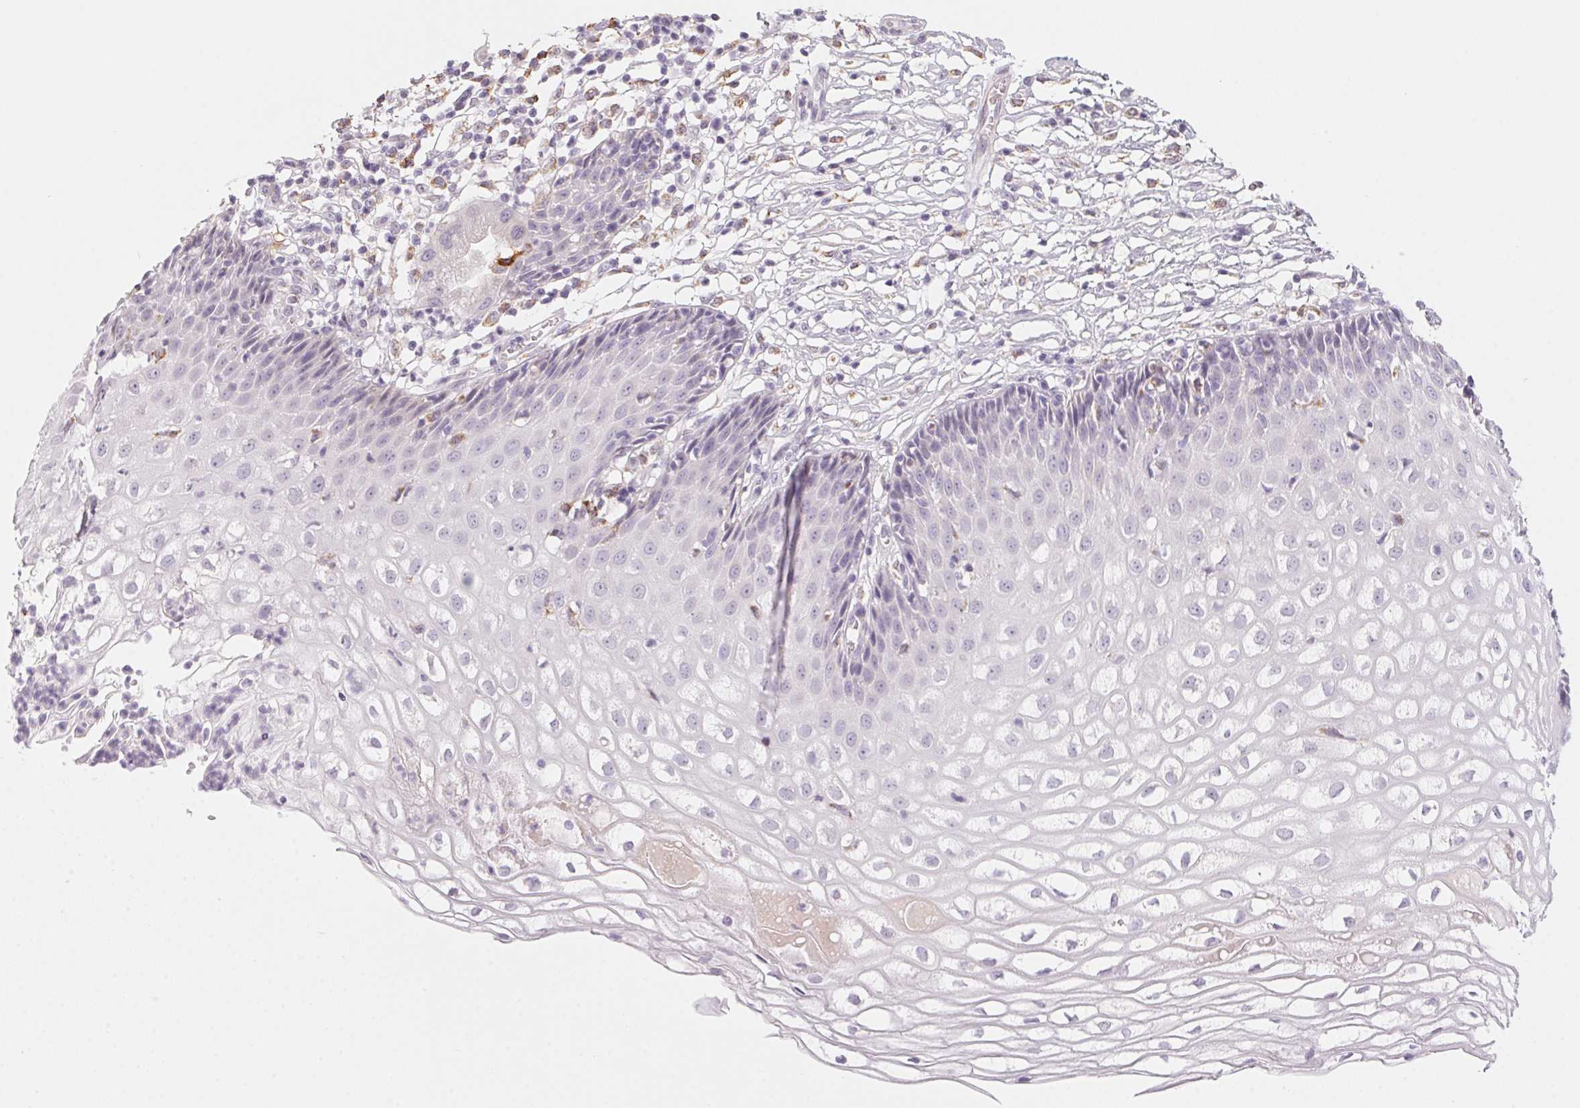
{"staining": {"intensity": "negative", "quantity": "none", "location": "none"}, "tissue": "cervix", "cell_type": "Glandular cells", "image_type": "normal", "snomed": [{"axis": "morphology", "description": "Normal tissue, NOS"}, {"axis": "topography", "description": "Cervix"}], "caption": "Immunohistochemical staining of normal human cervix shows no significant staining in glandular cells. Nuclei are stained in blue.", "gene": "PRPH", "patient": {"sex": "female", "age": 36}}